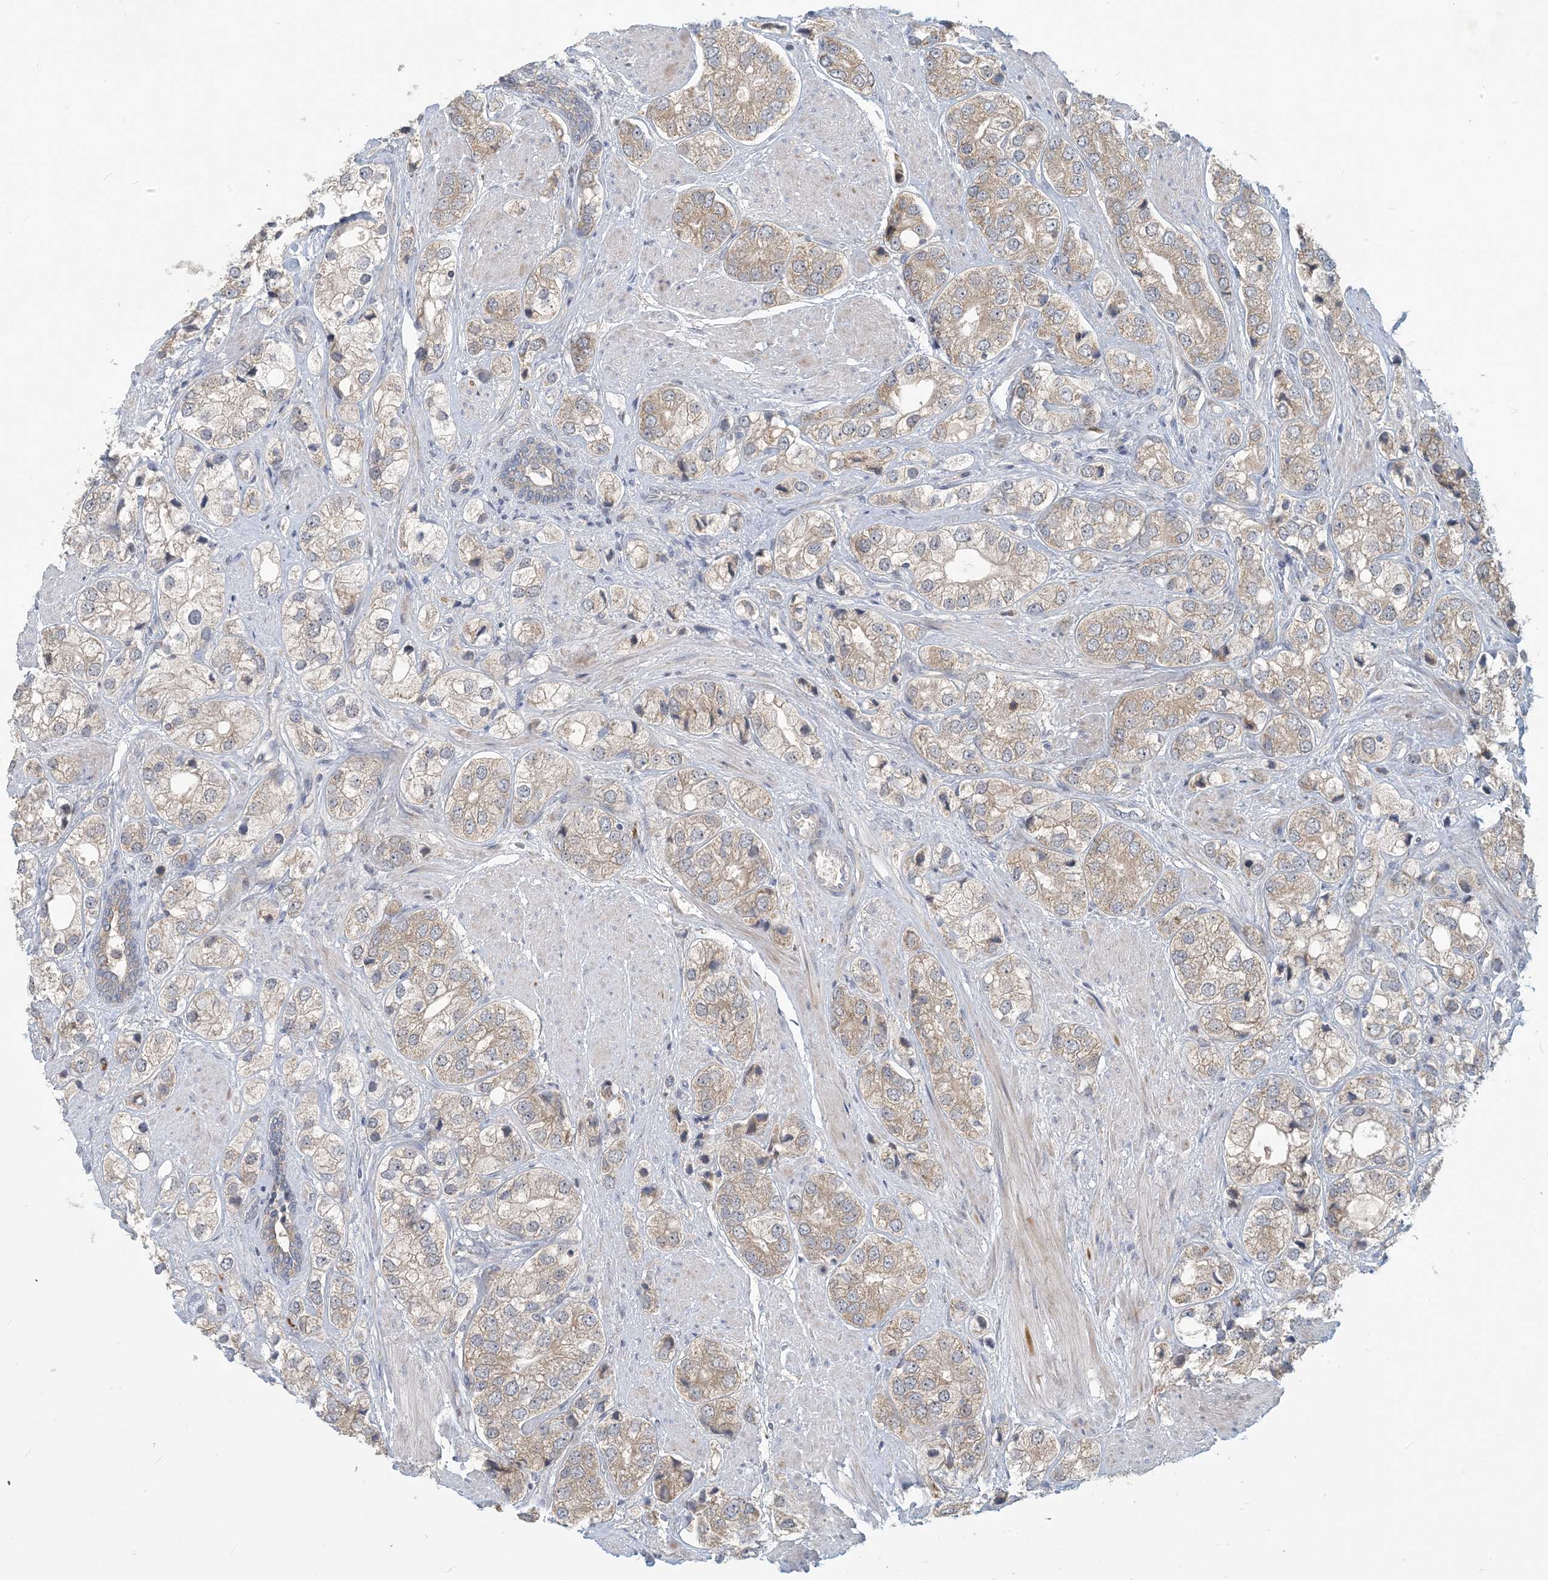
{"staining": {"intensity": "weak", "quantity": "<25%", "location": "cytoplasmic/membranous"}, "tissue": "prostate cancer", "cell_type": "Tumor cells", "image_type": "cancer", "snomed": [{"axis": "morphology", "description": "Adenocarcinoma, High grade"}, {"axis": "topography", "description": "Prostate"}], "caption": "Image shows no protein positivity in tumor cells of prostate cancer tissue.", "gene": "PUSL1", "patient": {"sex": "male", "age": 50}}